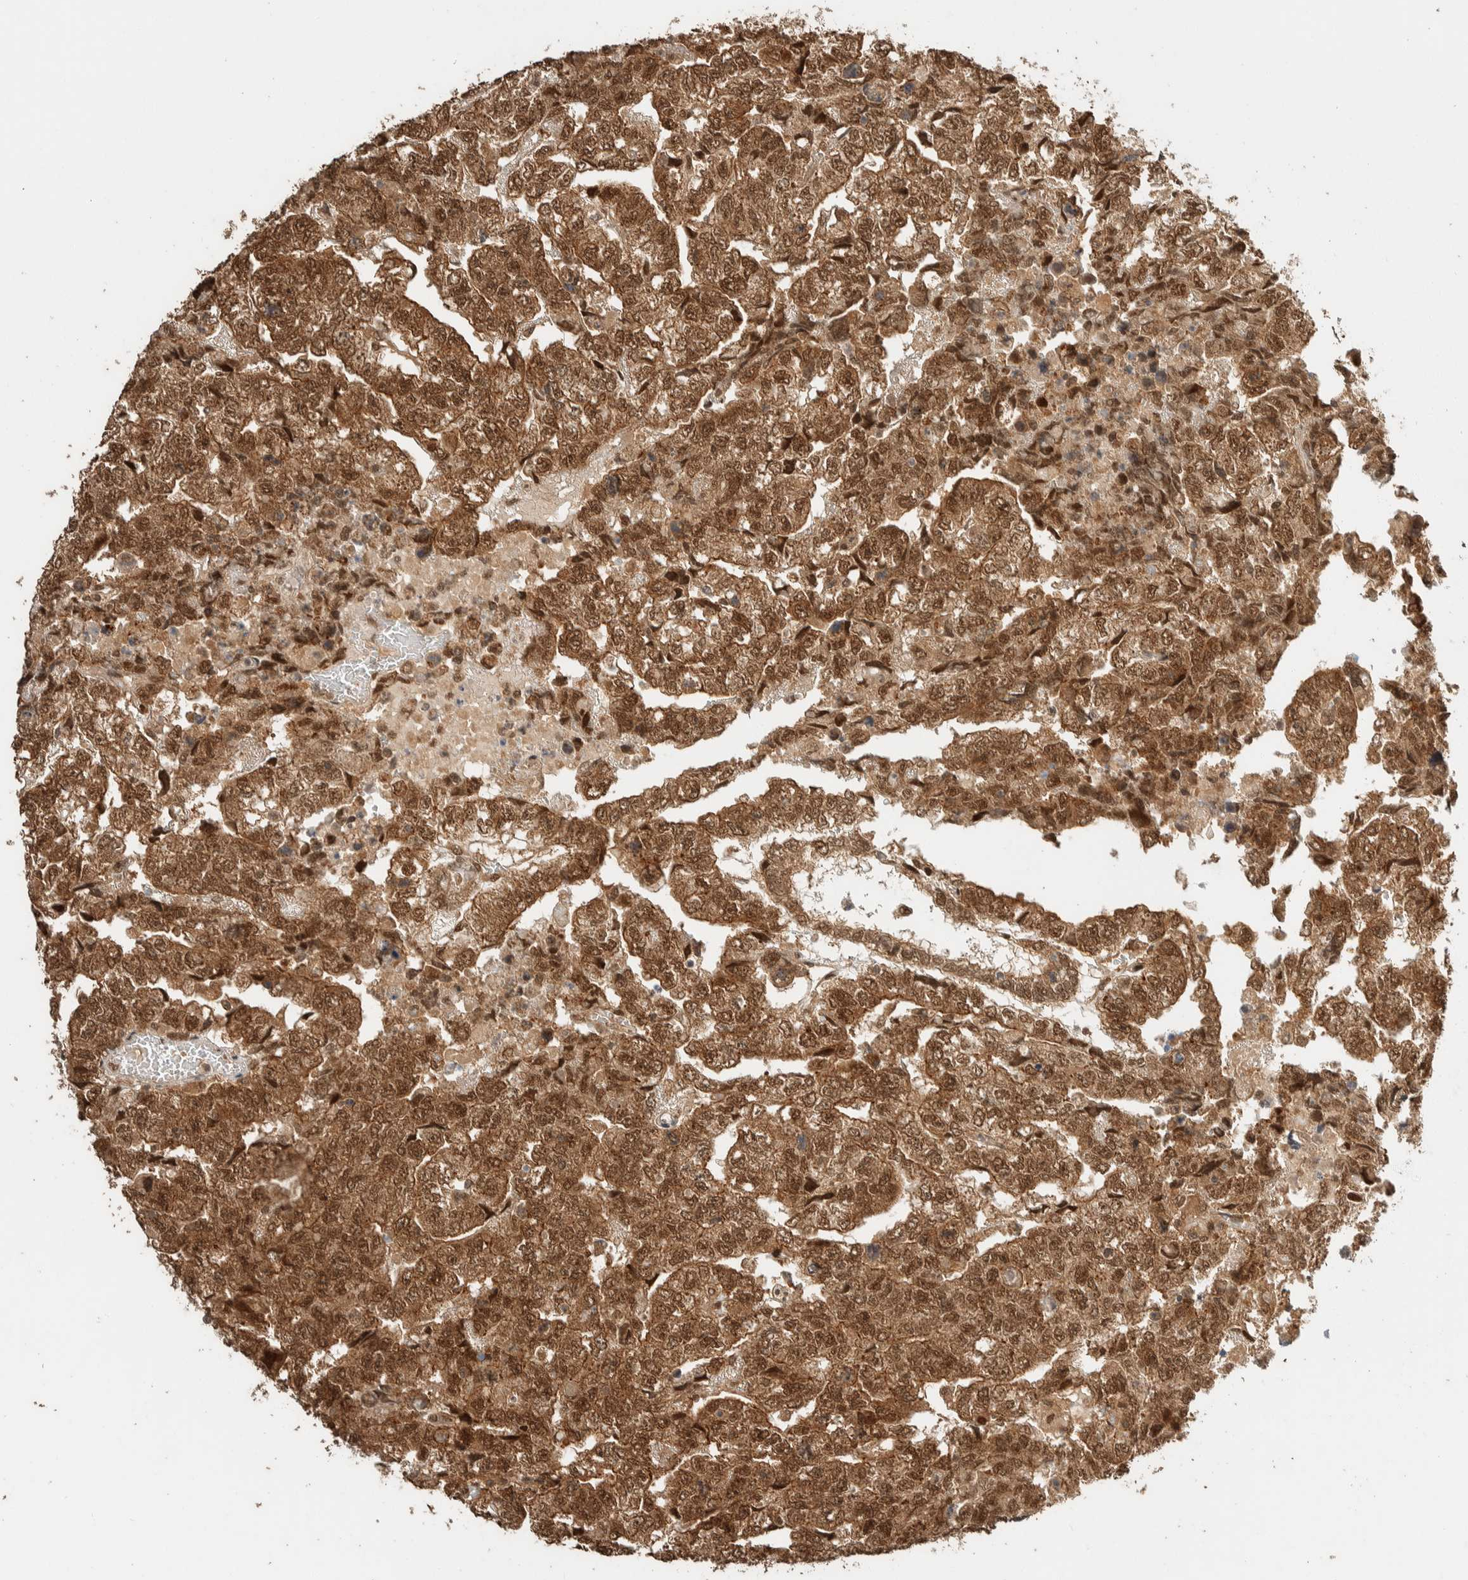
{"staining": {"intensity": "strong", "quantity": ">75%", "location": "cytoplasmic/membranous,nuclear"}, "tissue": "testis cancer", "cell_type": "Tumor cells", "image_type": "cancer", "snomed": [{"axis": "morphology", "description": "Carcinoma, Embryonal, NOS"}, {"axis": "topography", "description": "Testis"}], "caption": "Protein analysis of testis cancer (embryonal carcinoma) tissue reveals strong cytoplasmic/membranous and nuclear staining in about >75% of tumor cells.", "gene": "ZBTB2", "patient": {"sex": "male", "age": 36}}